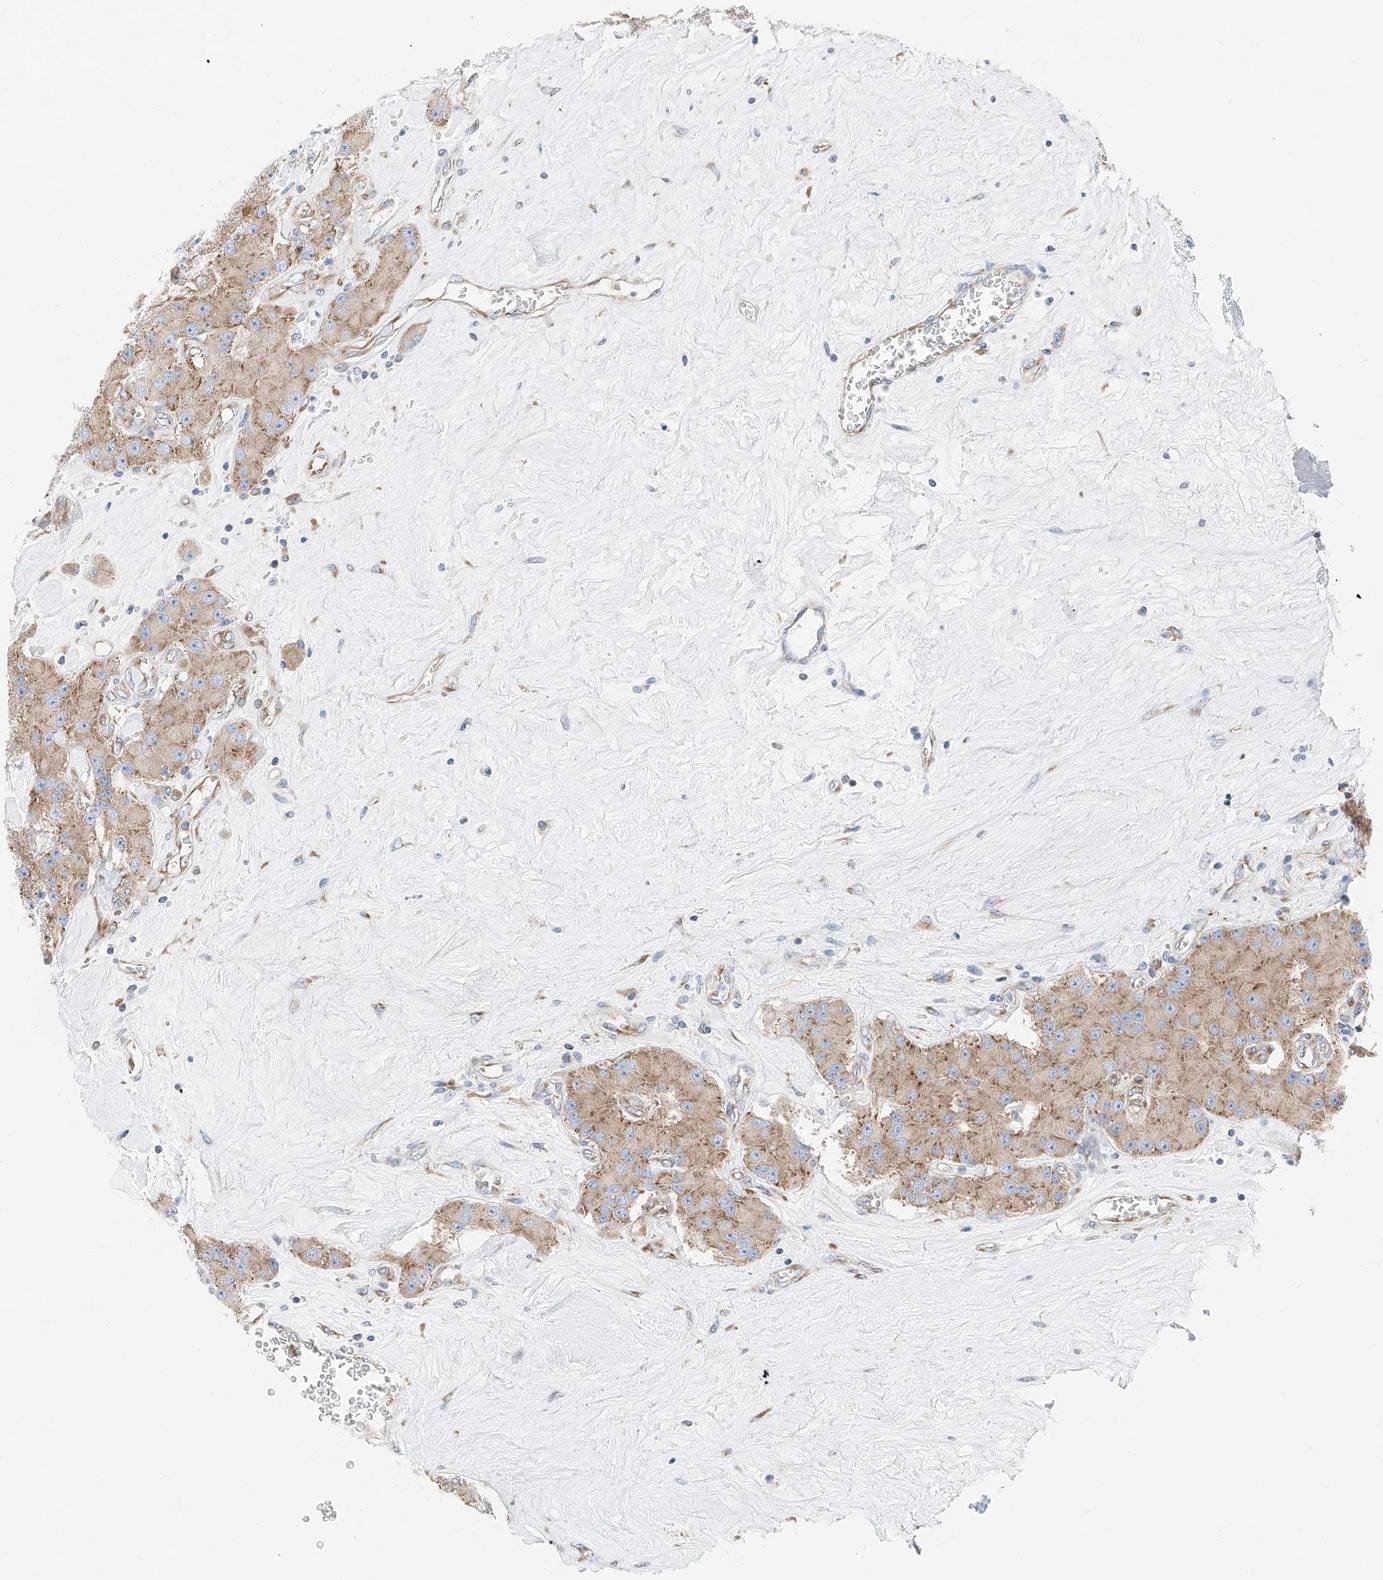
{"staining": {"intensity": "weak", "quantity": ">75%", "location": "cytoplasmic/membranous"}, "tissue": "carcinoid", "cell_type": "Tumor cells", "image_type": "cancer", "snomed": [{"axis": "morphology", "description": "Carcinoid, malignant, NOS"}, {"axis": "topography", "description": "Pancreas"}], "caption": "Protein staining demonstrates weak cytoplasmic/membranous positivity in about >75% of tumor cells in carcinoid.", "gene": "CRELD1", "patient": {"sex": "male", "age": 41}}